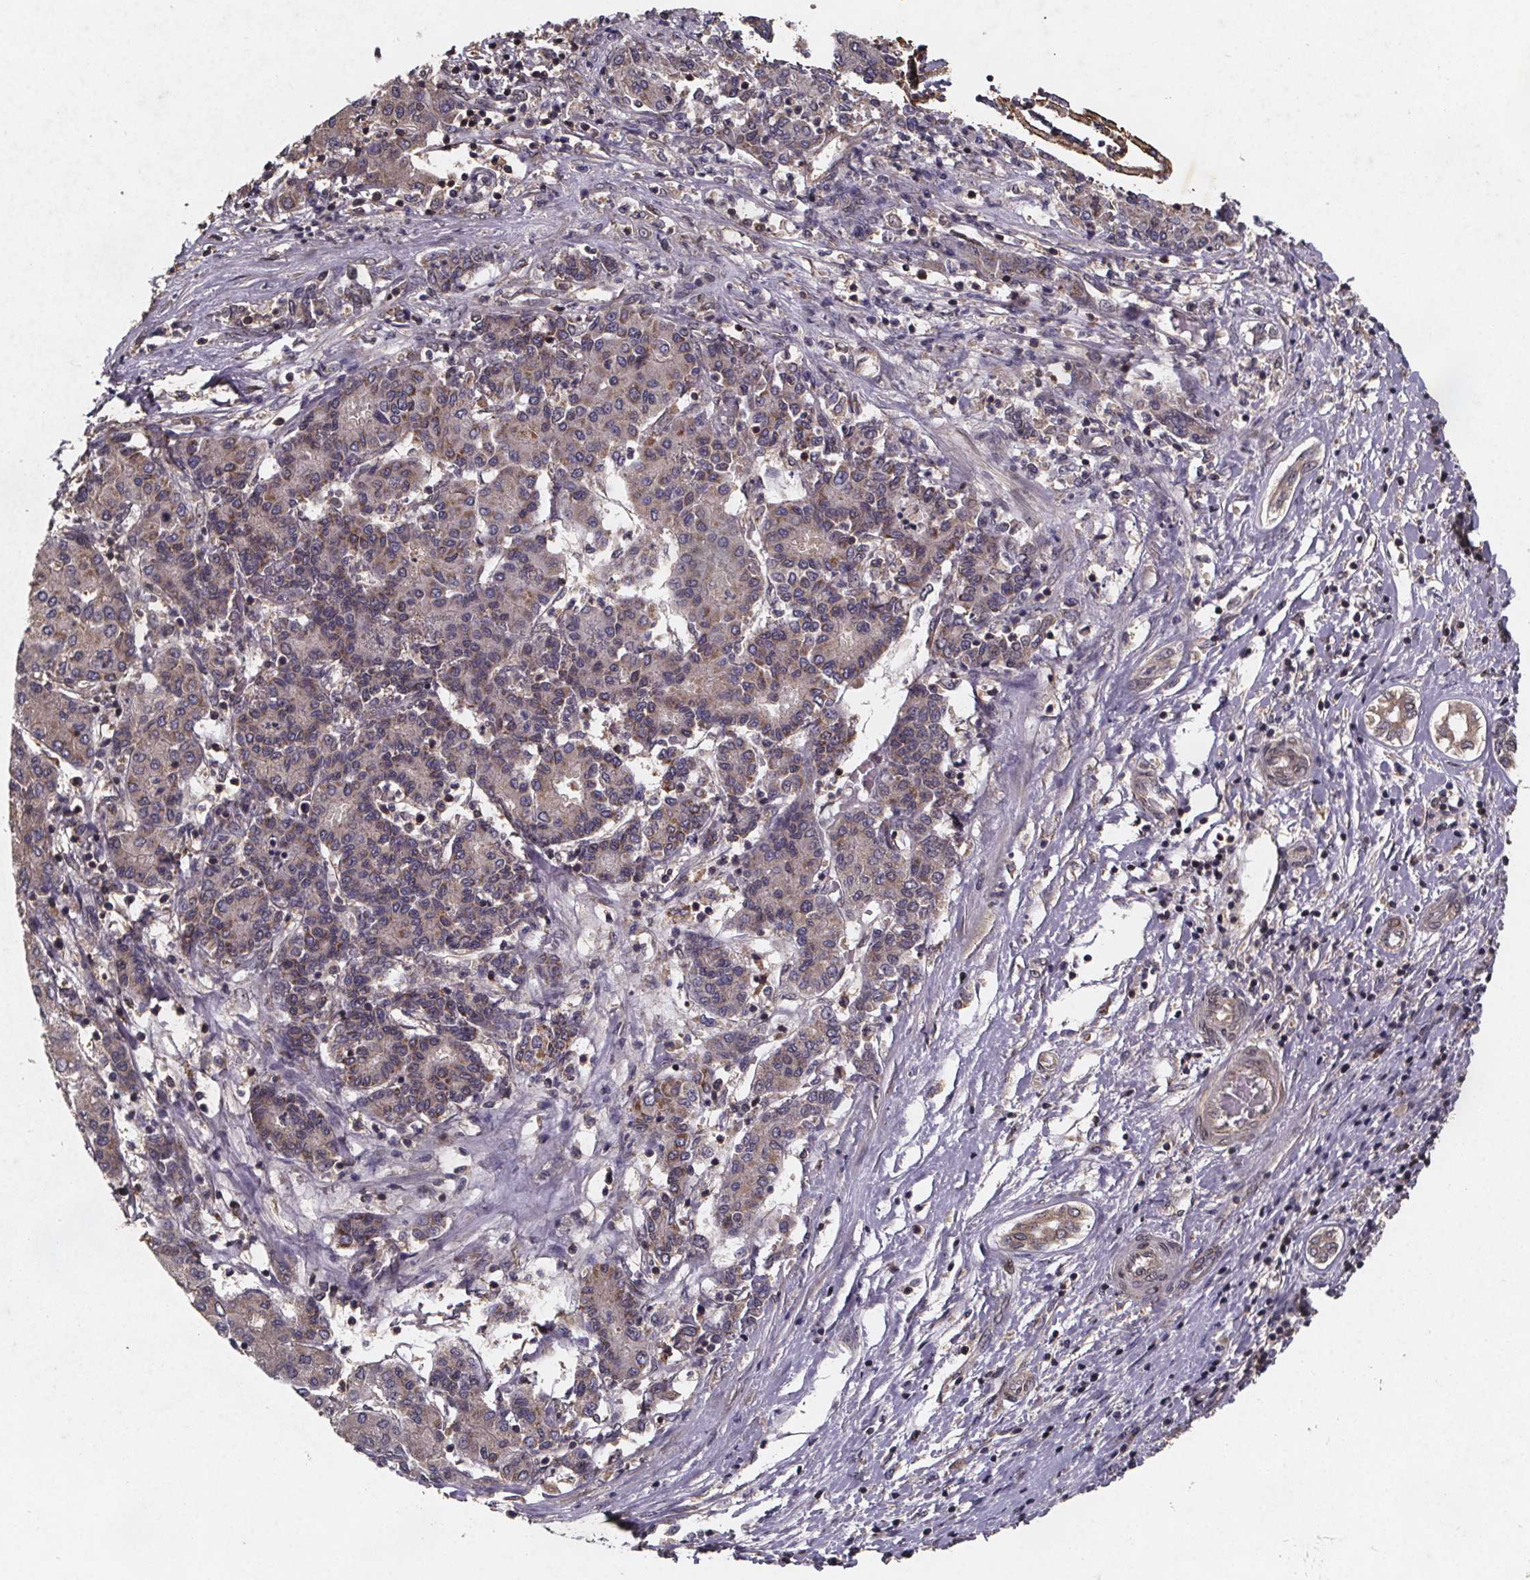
{"staining": {"intensity": "moderate", "quantity": "<25%", "location": "cytoplasmic/membranous"}, "tissue": "liver cancer", "cell_type": "Tumor cells", "image_type": "cancer", "snomed": [{"axis": "morphology", "description": "Carcinoma, Hepatocellular, NOS"}, {"axis": "topography", "description": "Liver"}], "caption": "IHC photomicrograph of human hepatocellular carcinoma (liver) stained for a protein (brown), which reveals low levels of moderate cytoplasmic/membranous positivity in approximately <25% of tumor cells.", "gene": "PIERCE2", "patient": {"sex": "male", "age": 65}}